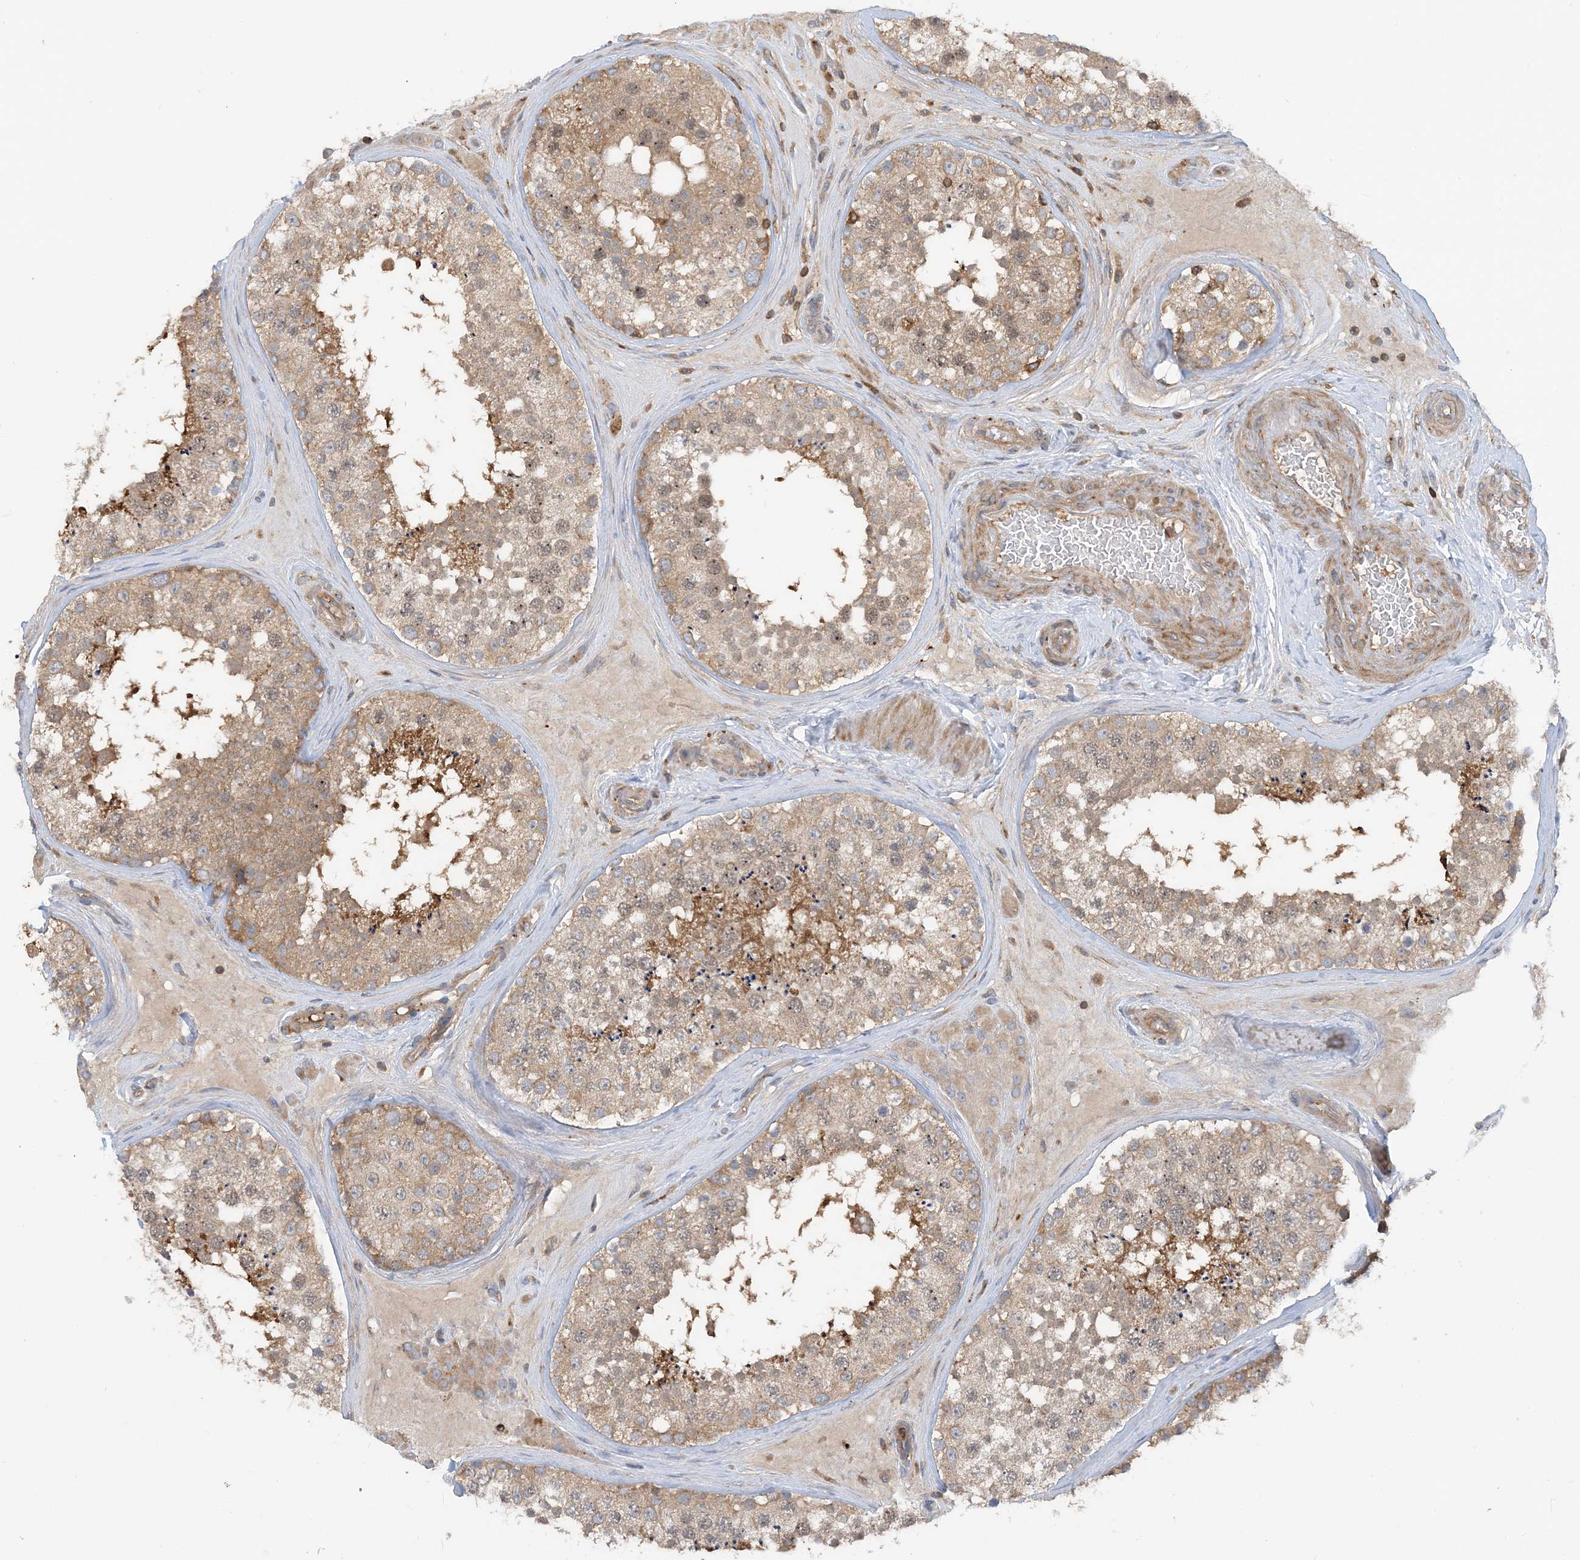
{"staining": {"intensity": "moderate", "quantity": ">75%", "location": "cytoplasmic/membranous"}, "tissue": "testis", "cell_type": "Cells in seminiferous ducts", "image_type": "normal", "snomed": [{"axis": "morphology", "description": "Normal tissue, NOS"}, {"axis": "topography", "description": "Testis"}], "caption": "DAB (3,3'-diaminobenzidine) immunohistochemical staining of unremarkable human testis exhibits moderate cytoplasmic/membranous protein staining in approximately >75% of cells in seminiferous ducts. (Brightfield microscopy of DAB IHC at high magnification).", "gene": "SFMBT2", "patient": {"sex": "male", "age": 46}}